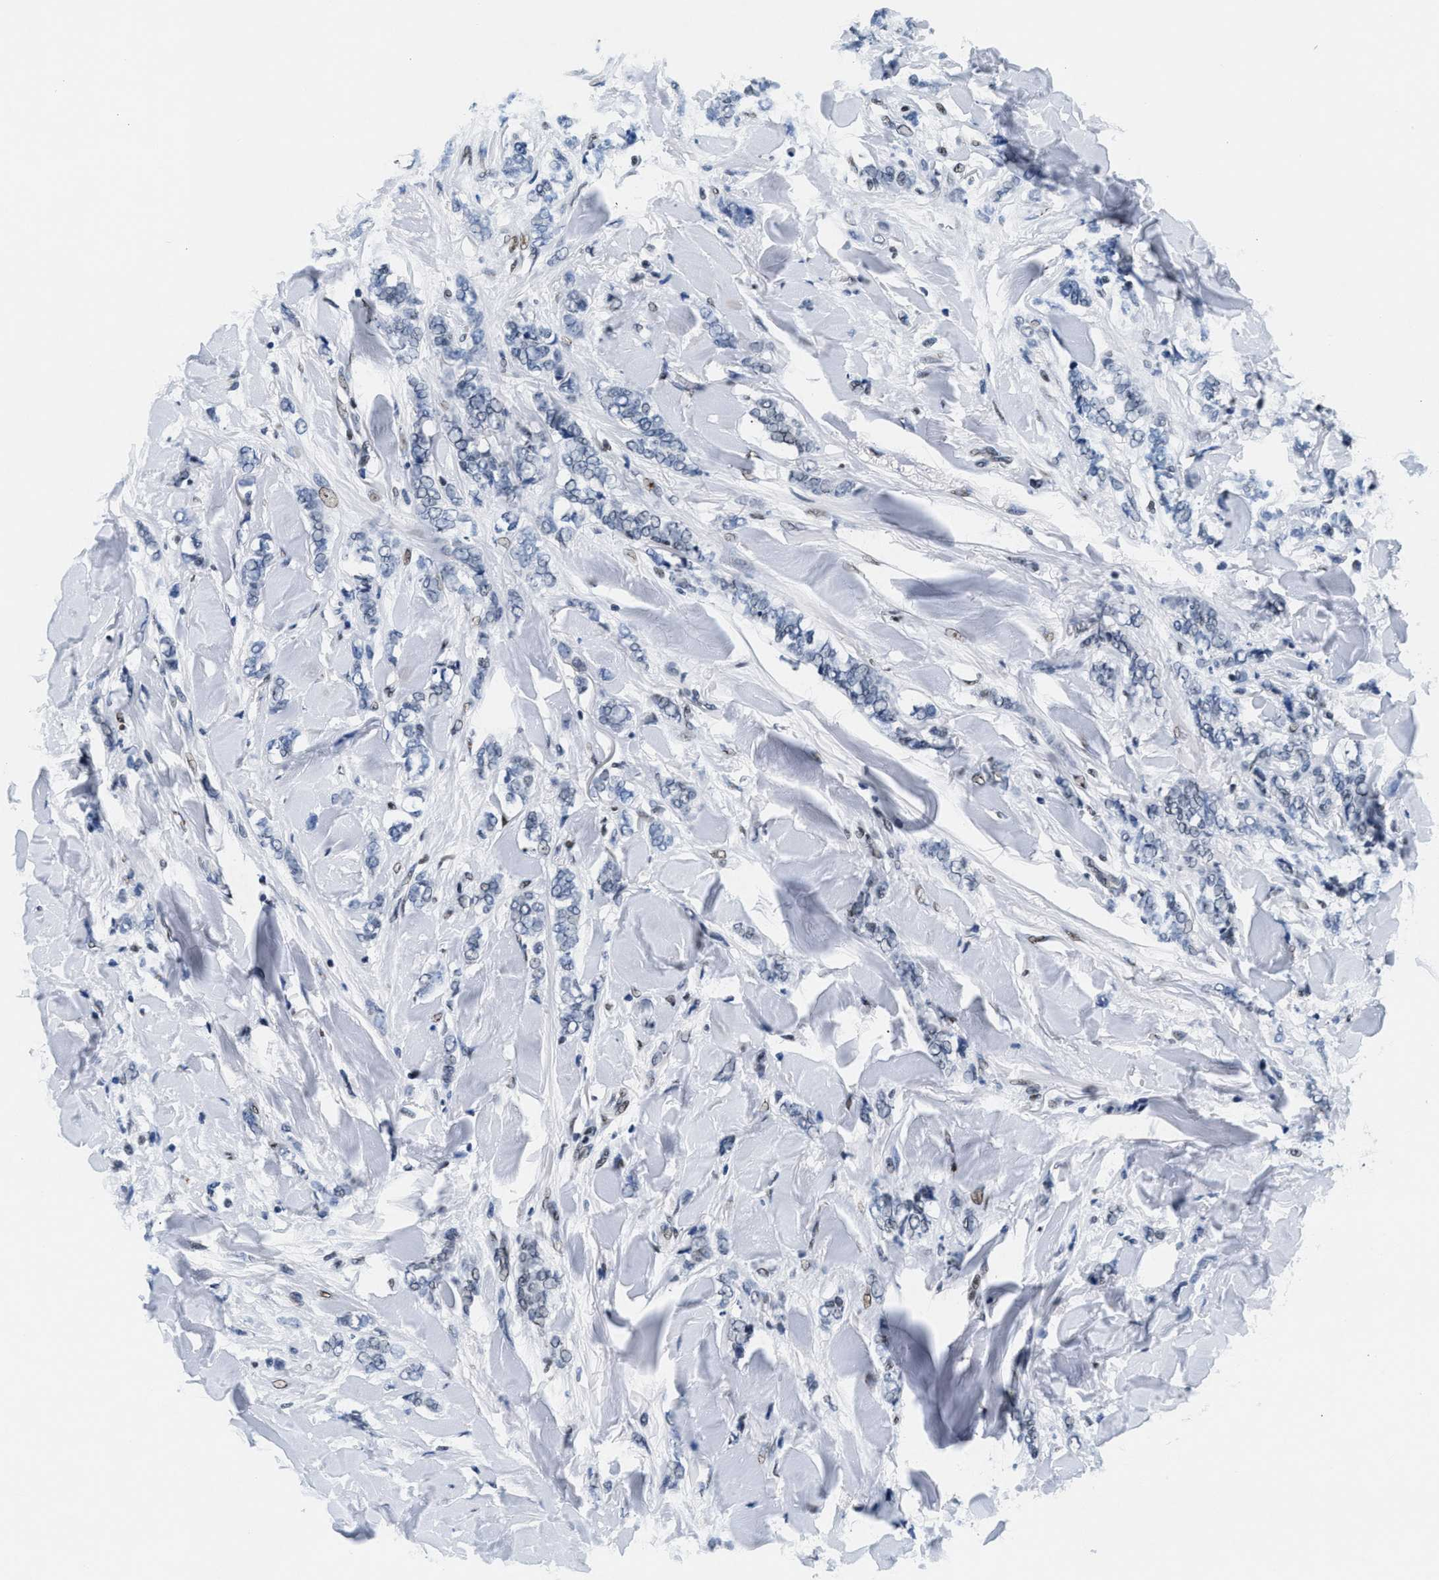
{"staining": {"intensity": "weak", "quantity": "<25%", "location": "nuclear"}, "tissue": "breast cancer", "cell_type": "Tumor cells", "image_type": "cancer", "snomed": [{"axis": "morphology", "description": "Lobular carcinoma"}, {"axis": "topography", "description": "Skin"}, {"axis": "topography", "description": "Breast"}], "caption": "Photomicrograph shows no significant protein positivity in tumor cells of breast cancer.", "gene": "RAD50", "patient": {"sex": "female", "age": 46}}